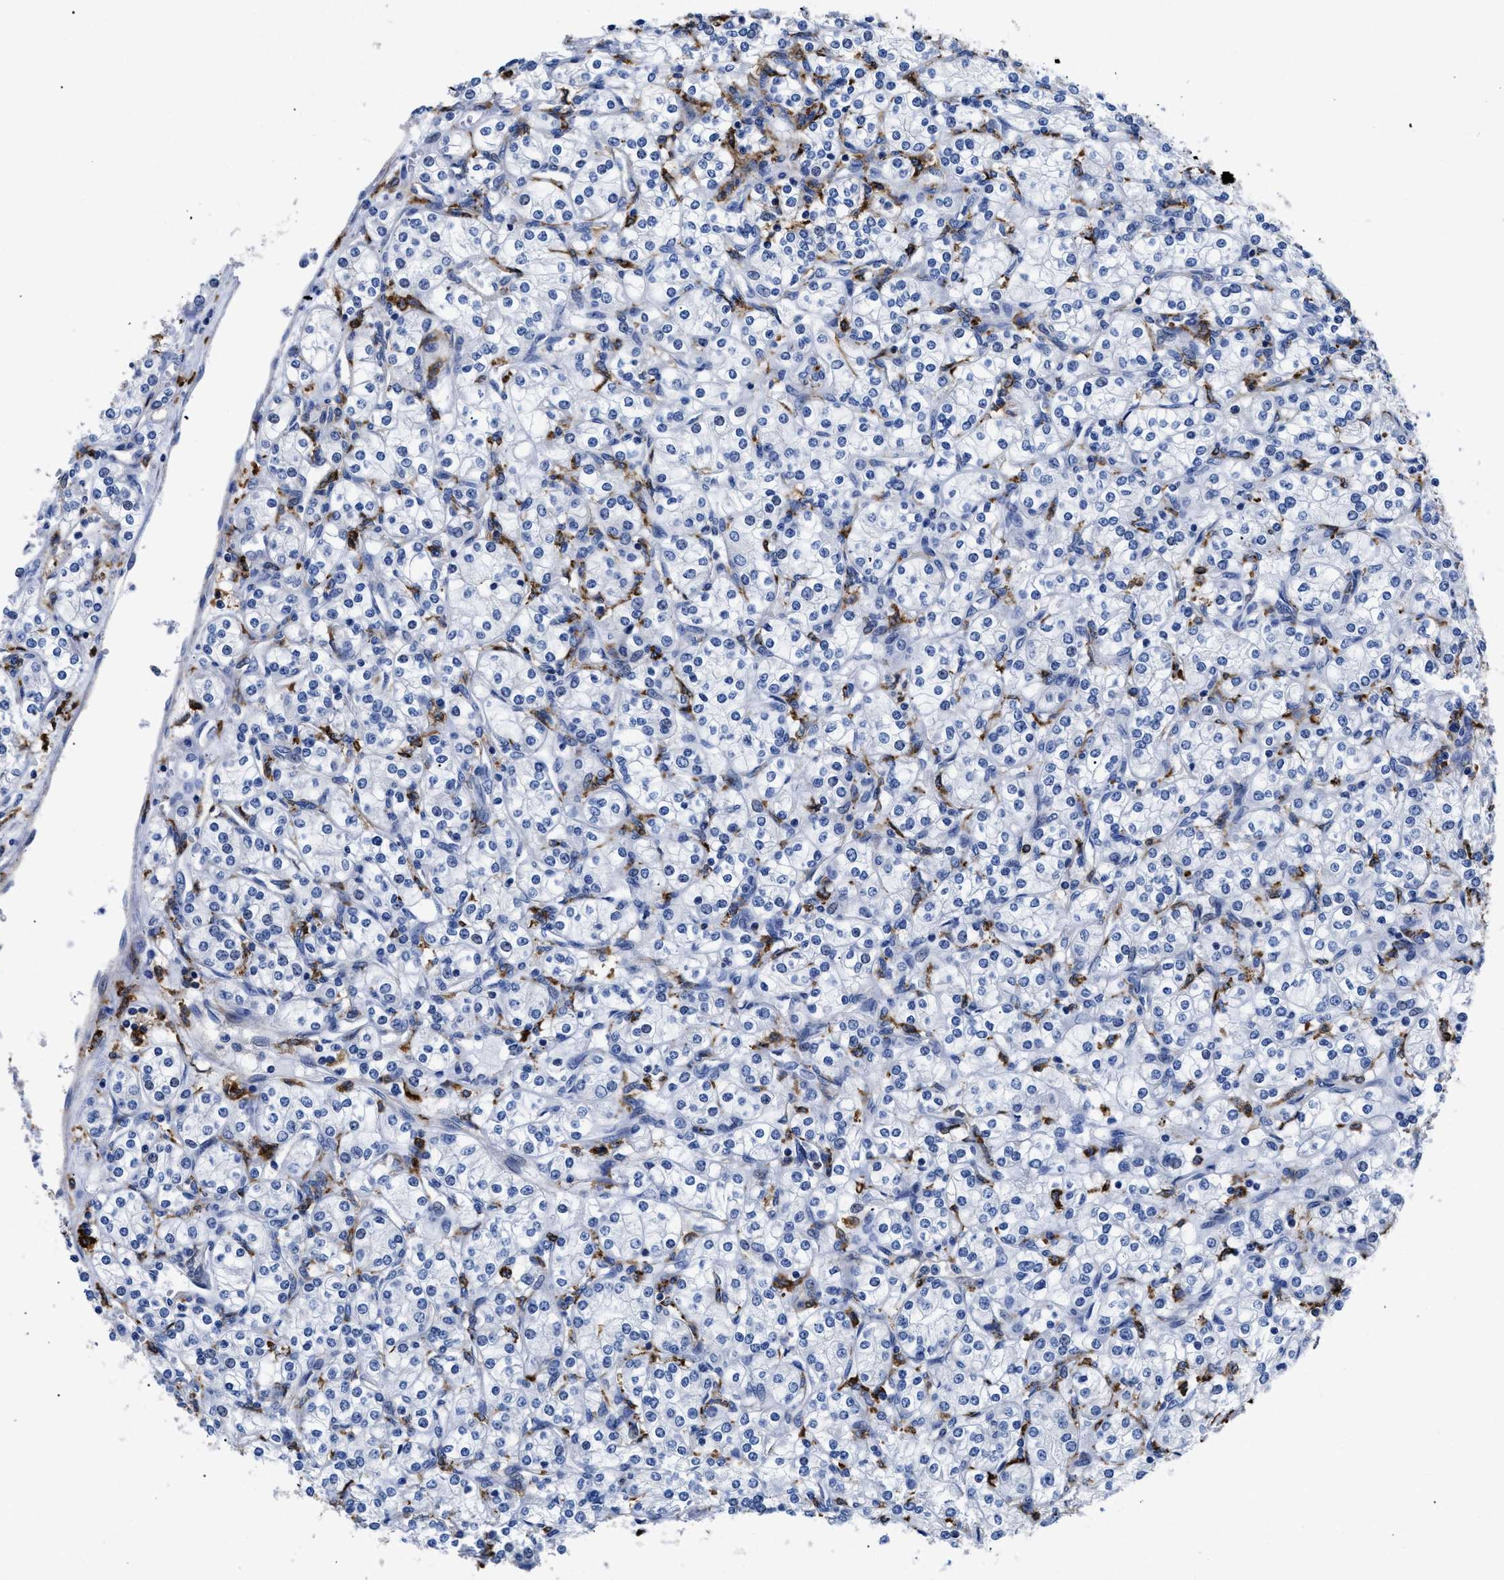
{"staining": {"intensity": "negative", "quantity": "none", "location": "none"}, "tissue": "renal cancer", "cell_type": "Tumor cells", "image_type": "cancer", "snomed": [{"axis": "morphology", "description": "Adenocarcinoma, NOS"}, {"axis": "topography", "description": "Kidney"}], "caption": "Immunohistochemical staining of renal adenocarcinoma demonstrates no significant staining in tumor cells.", "gene": "HLA-DPA1", "patient": {"sex": "male", "age": 77}}